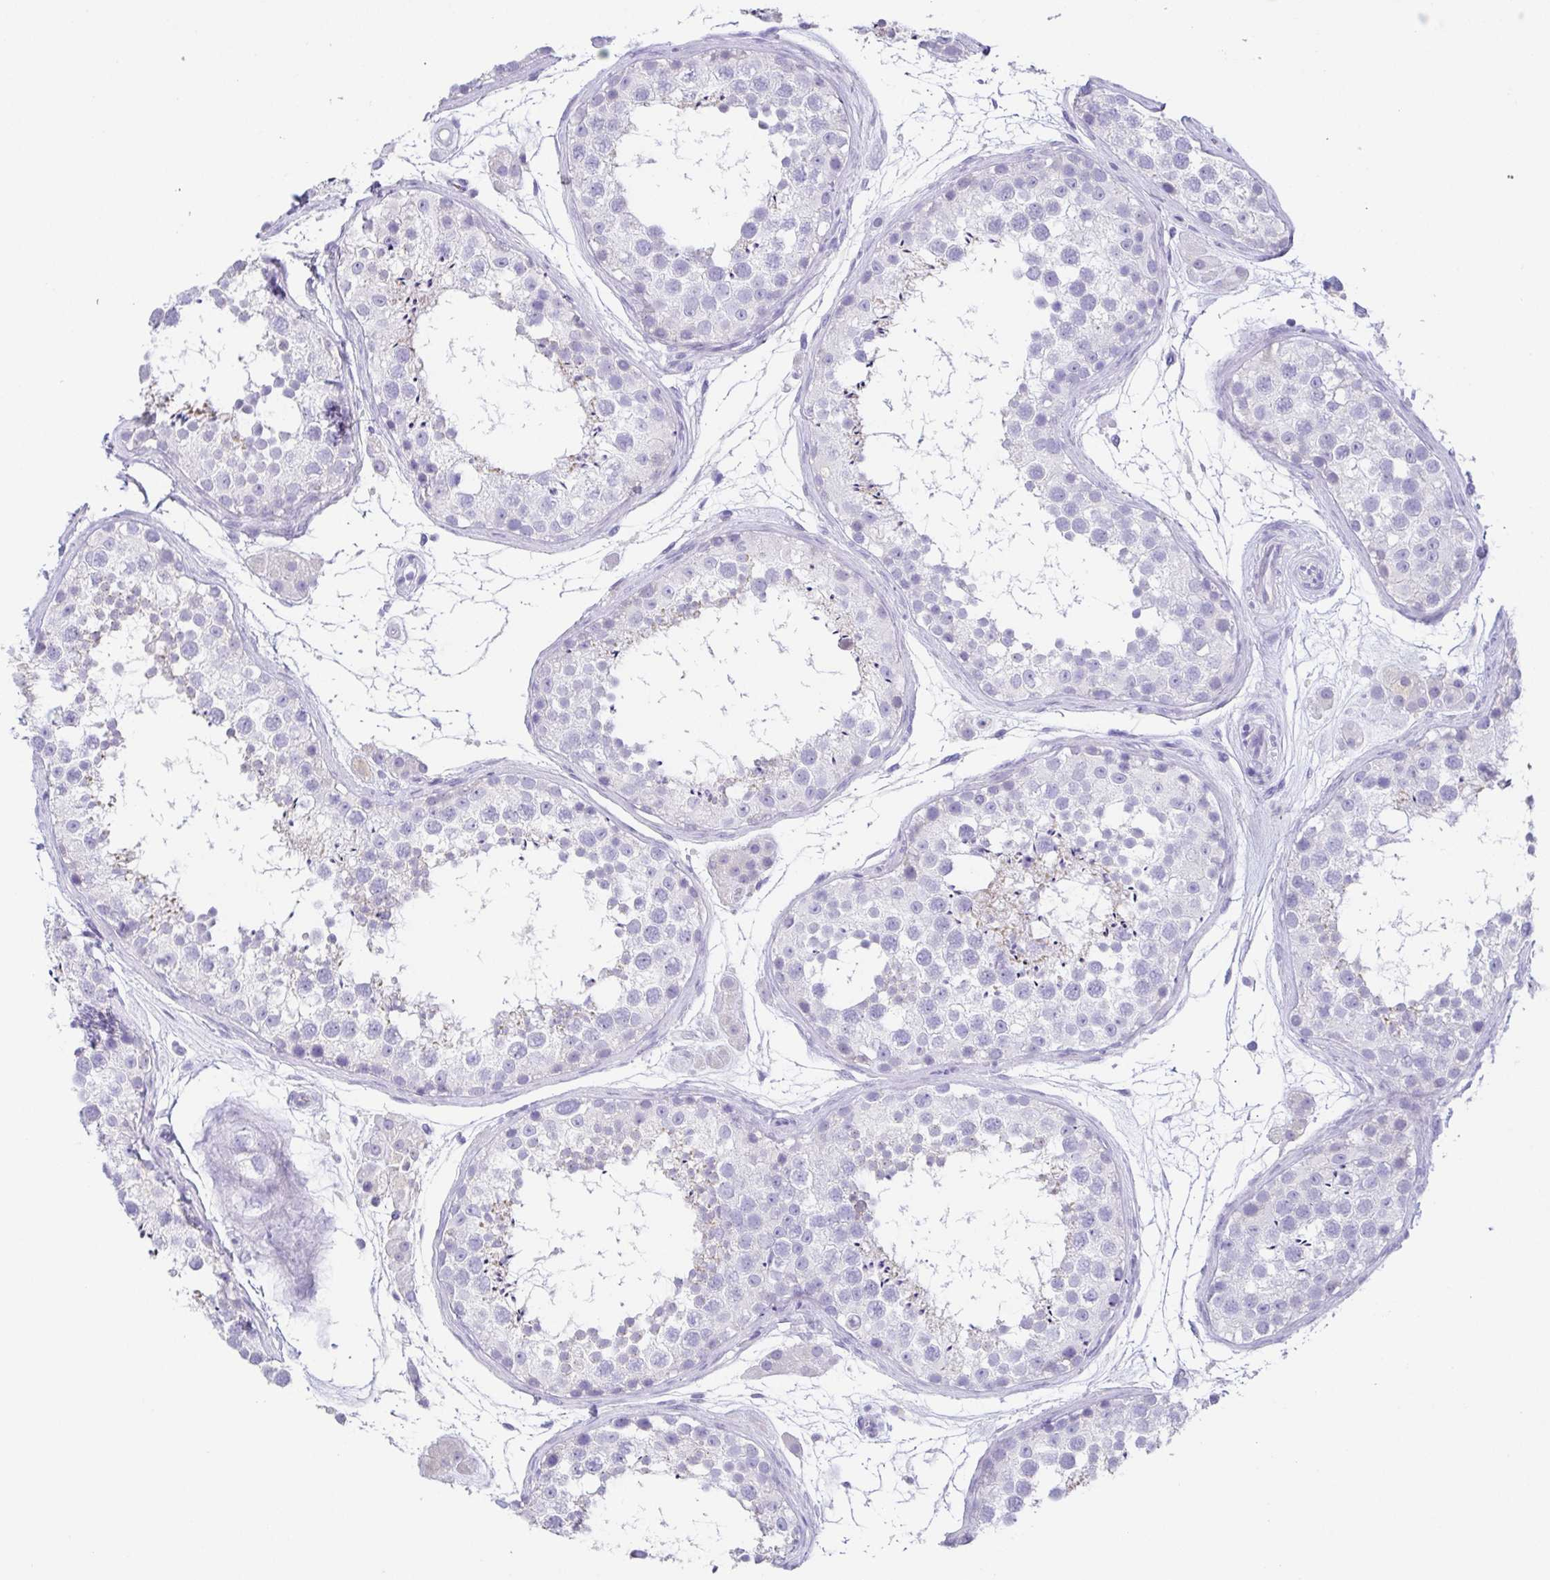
{"staining": {"intensity": "negative", "quantity": "none", "location": "none"}, "tissue": "testis", "cell_type": "Cells in seminiferous ducts", "image_type": "normal", "snomed": [{"axis": "morphology", "description": "Normal tissue, NOS"}, {"axis": "topography", "description": "Testis"}], "caption": "High magnification brightfield microscopy of unremarkable testis stained with DAB (3,3'-diaminobenzidine) (brown) and counterstained with hematoxylin (blue): cells in seminiferous ducts show no significant expression. (Stains: DAB (3,3'-diaminobenzidine) immunohistochemistry with hematoxylin counter stain, Microscopy: brightfield microscopy at high magnification).", "gene": "HAPLN2", "patient": {"sex": "male", "age": 41}}